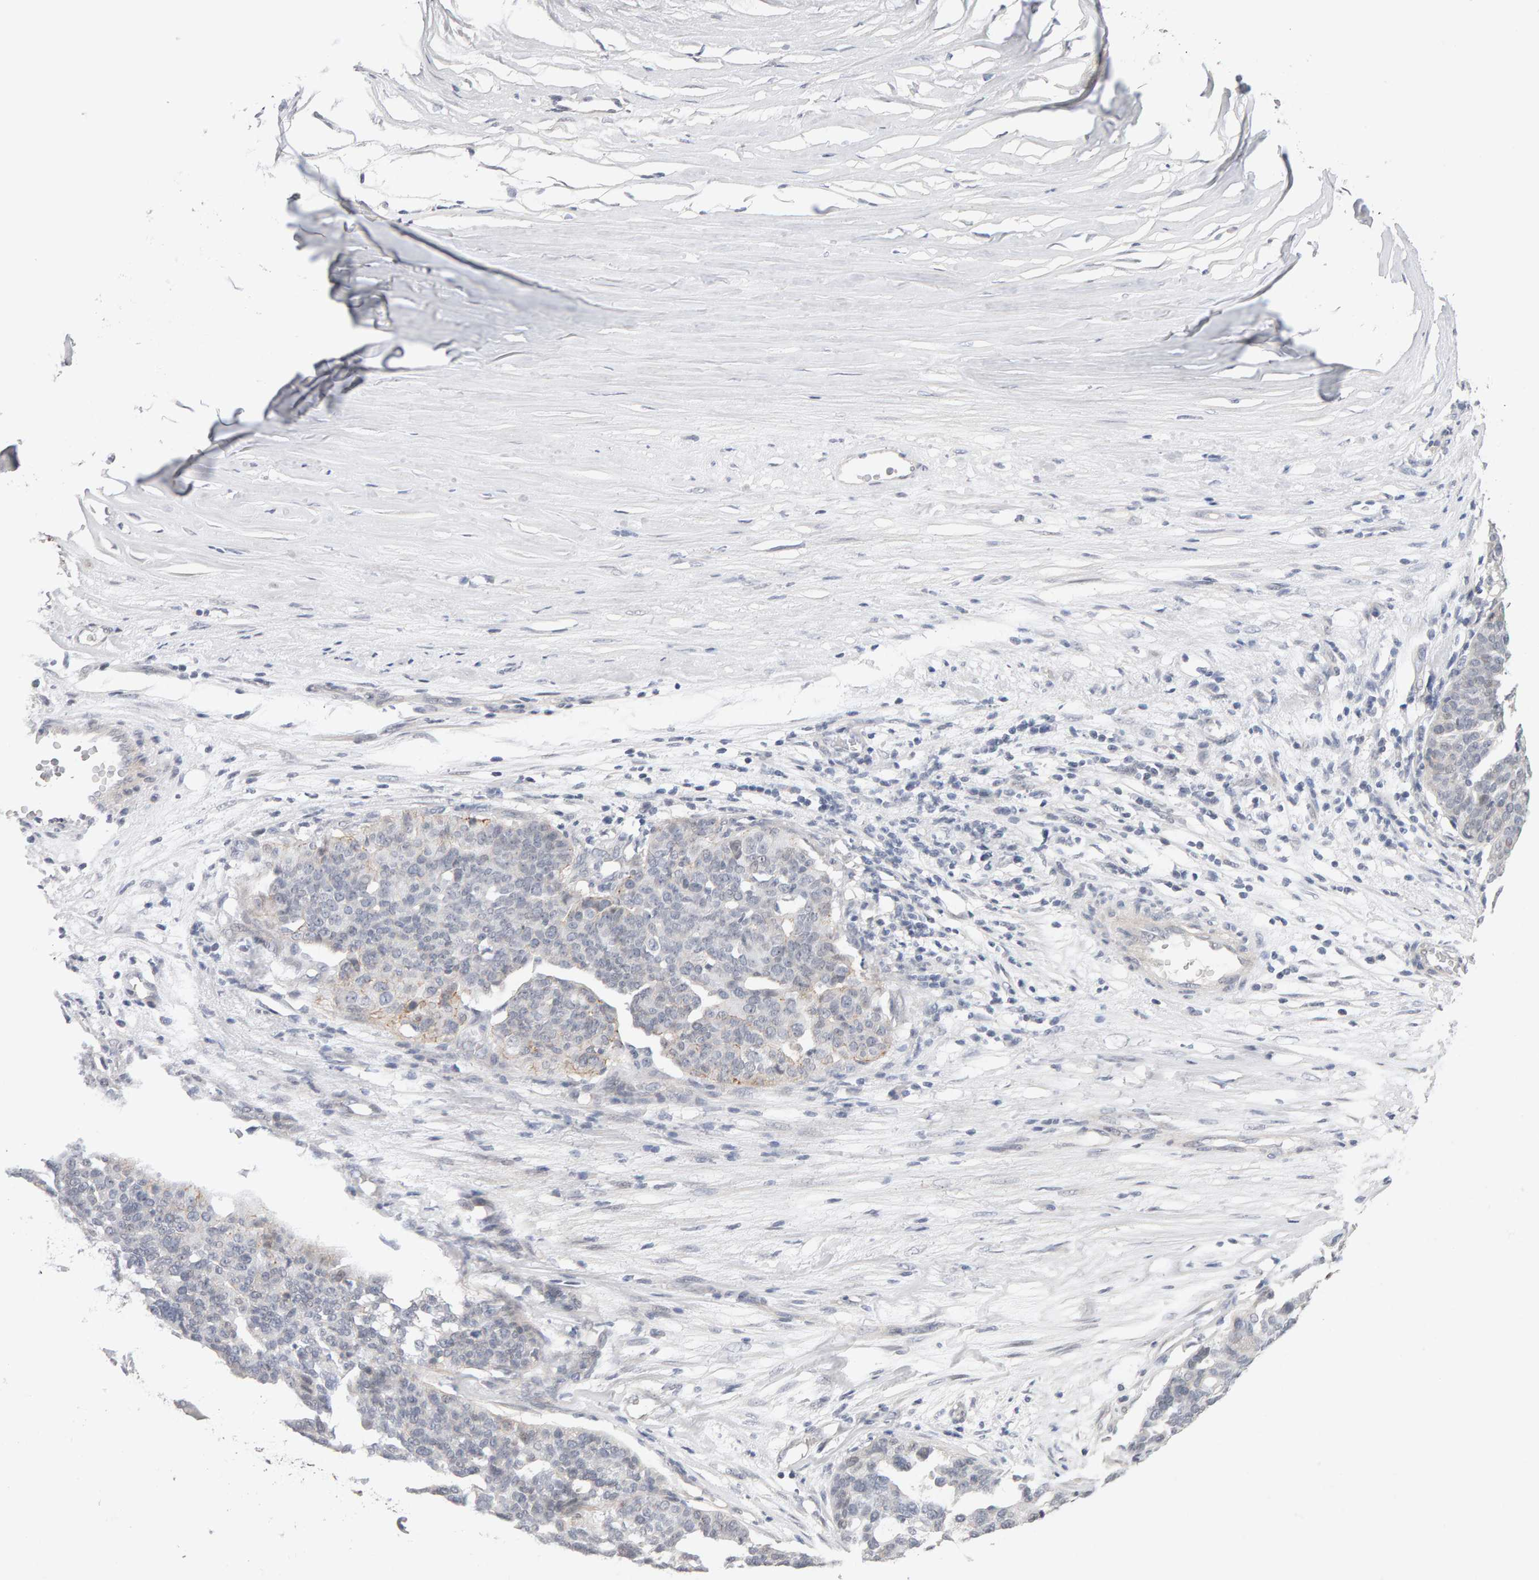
{"staining": {"intensity": "negative", "quantity": "none", "location": "none"}, "tissue": "ovarian cancer", "cell_type": "Tumor cells", "image_type": "cancer", "snomed": [{"axis": "morphology", "description": "Cystadenocarcinoma, serous, NOS"}, {"axis": "topography", "description": "Ovary"}], "caption": "High power microscopy histopathology image of an IHC micrograph of ovarian cancer (serous cystadenocarcinoma), revealing no significant positivity in tumor cells. Nuclei are stained in blue.", "gene": "HNF4A", "patient": {"sex": "female", "age": 59}}